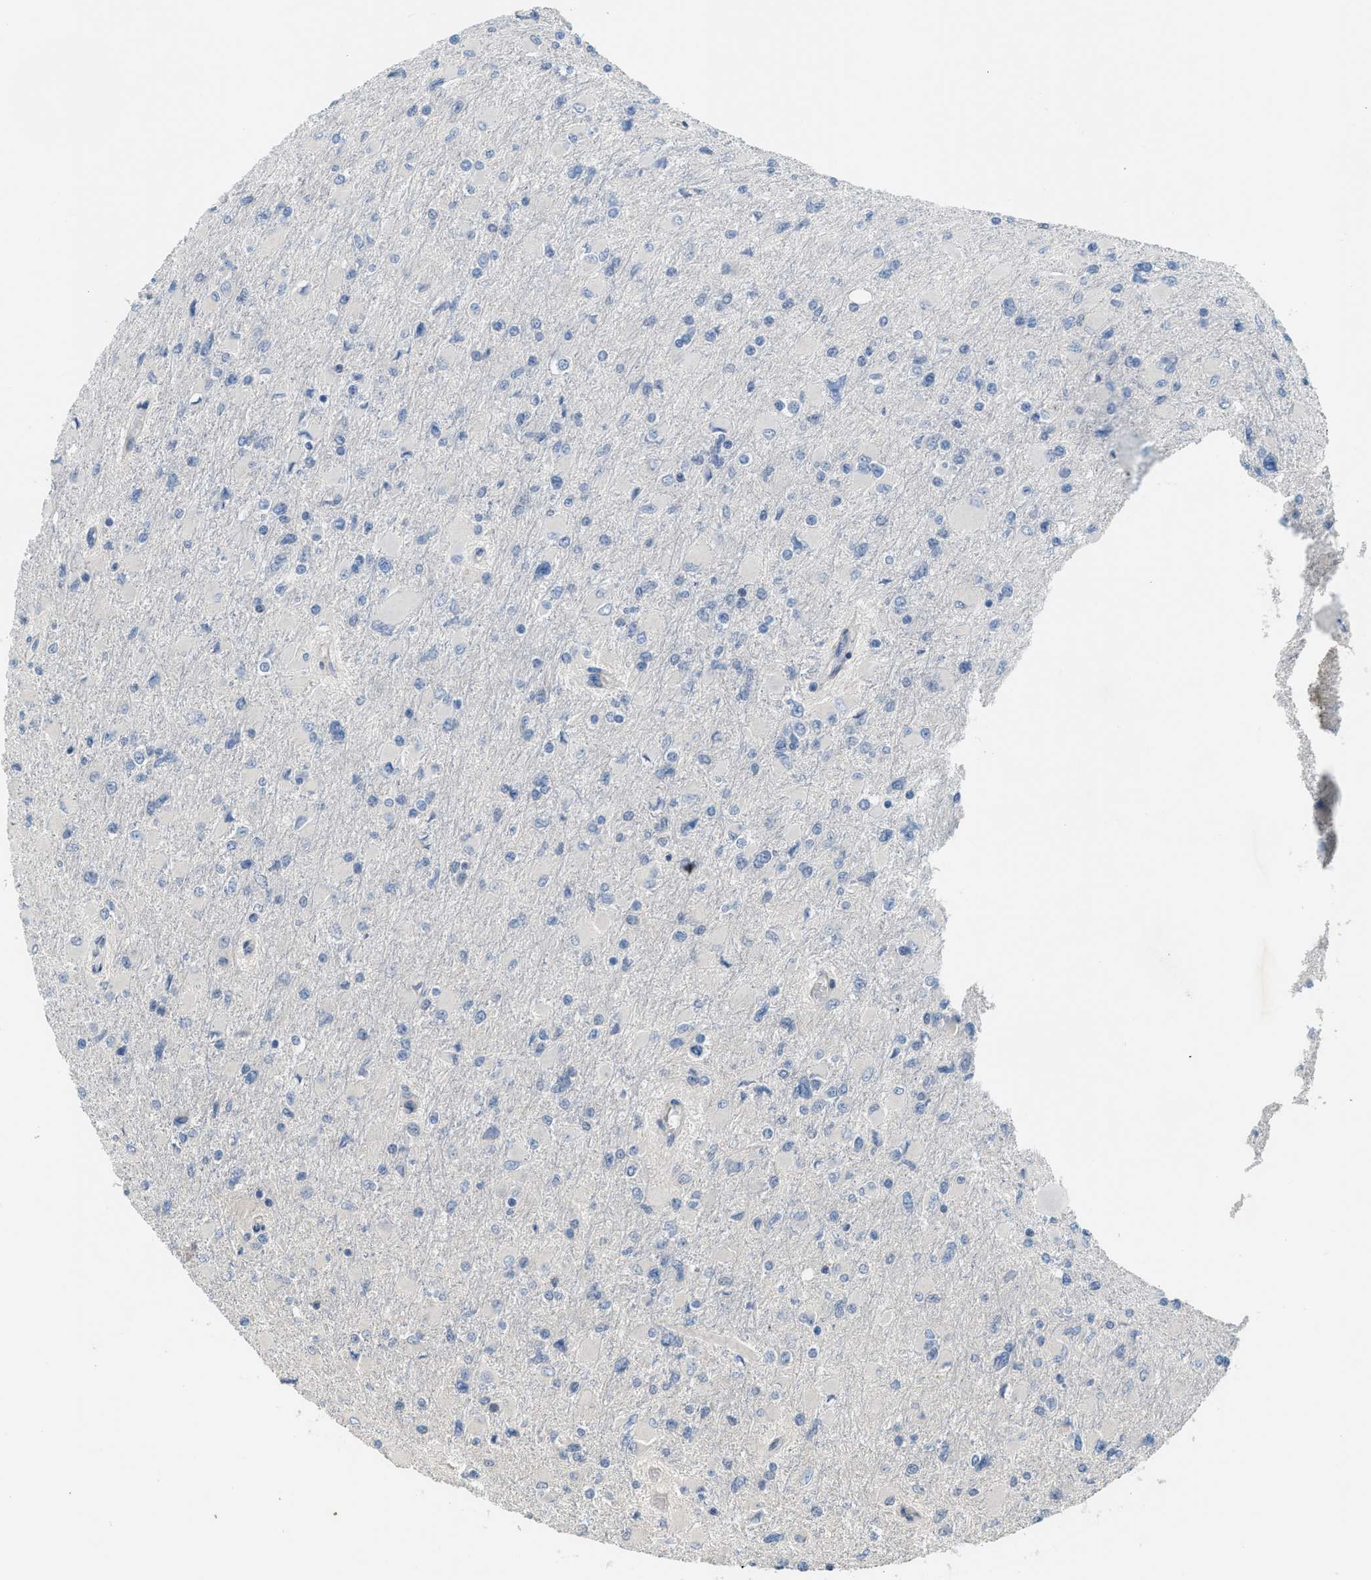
{"staining": {"intensity": "negative", "quantity": "none", "location": "none"}, "tissue": "glioma", "cell_type": "Tumor cells", "image_type": "cancer", "snomed": [{"axis": "morphology", "description": "Glioma, malignant, High grade"}, {"axis": "topography", "description": "Brain"}], "caption": "A high-resolution photomicrograph shows IHC staining of malignant high-grade glioma, which reveals no significant staining in tumor cells.", "gene": "TMEM154", "patient": {"sex": "female", "age": 13}}